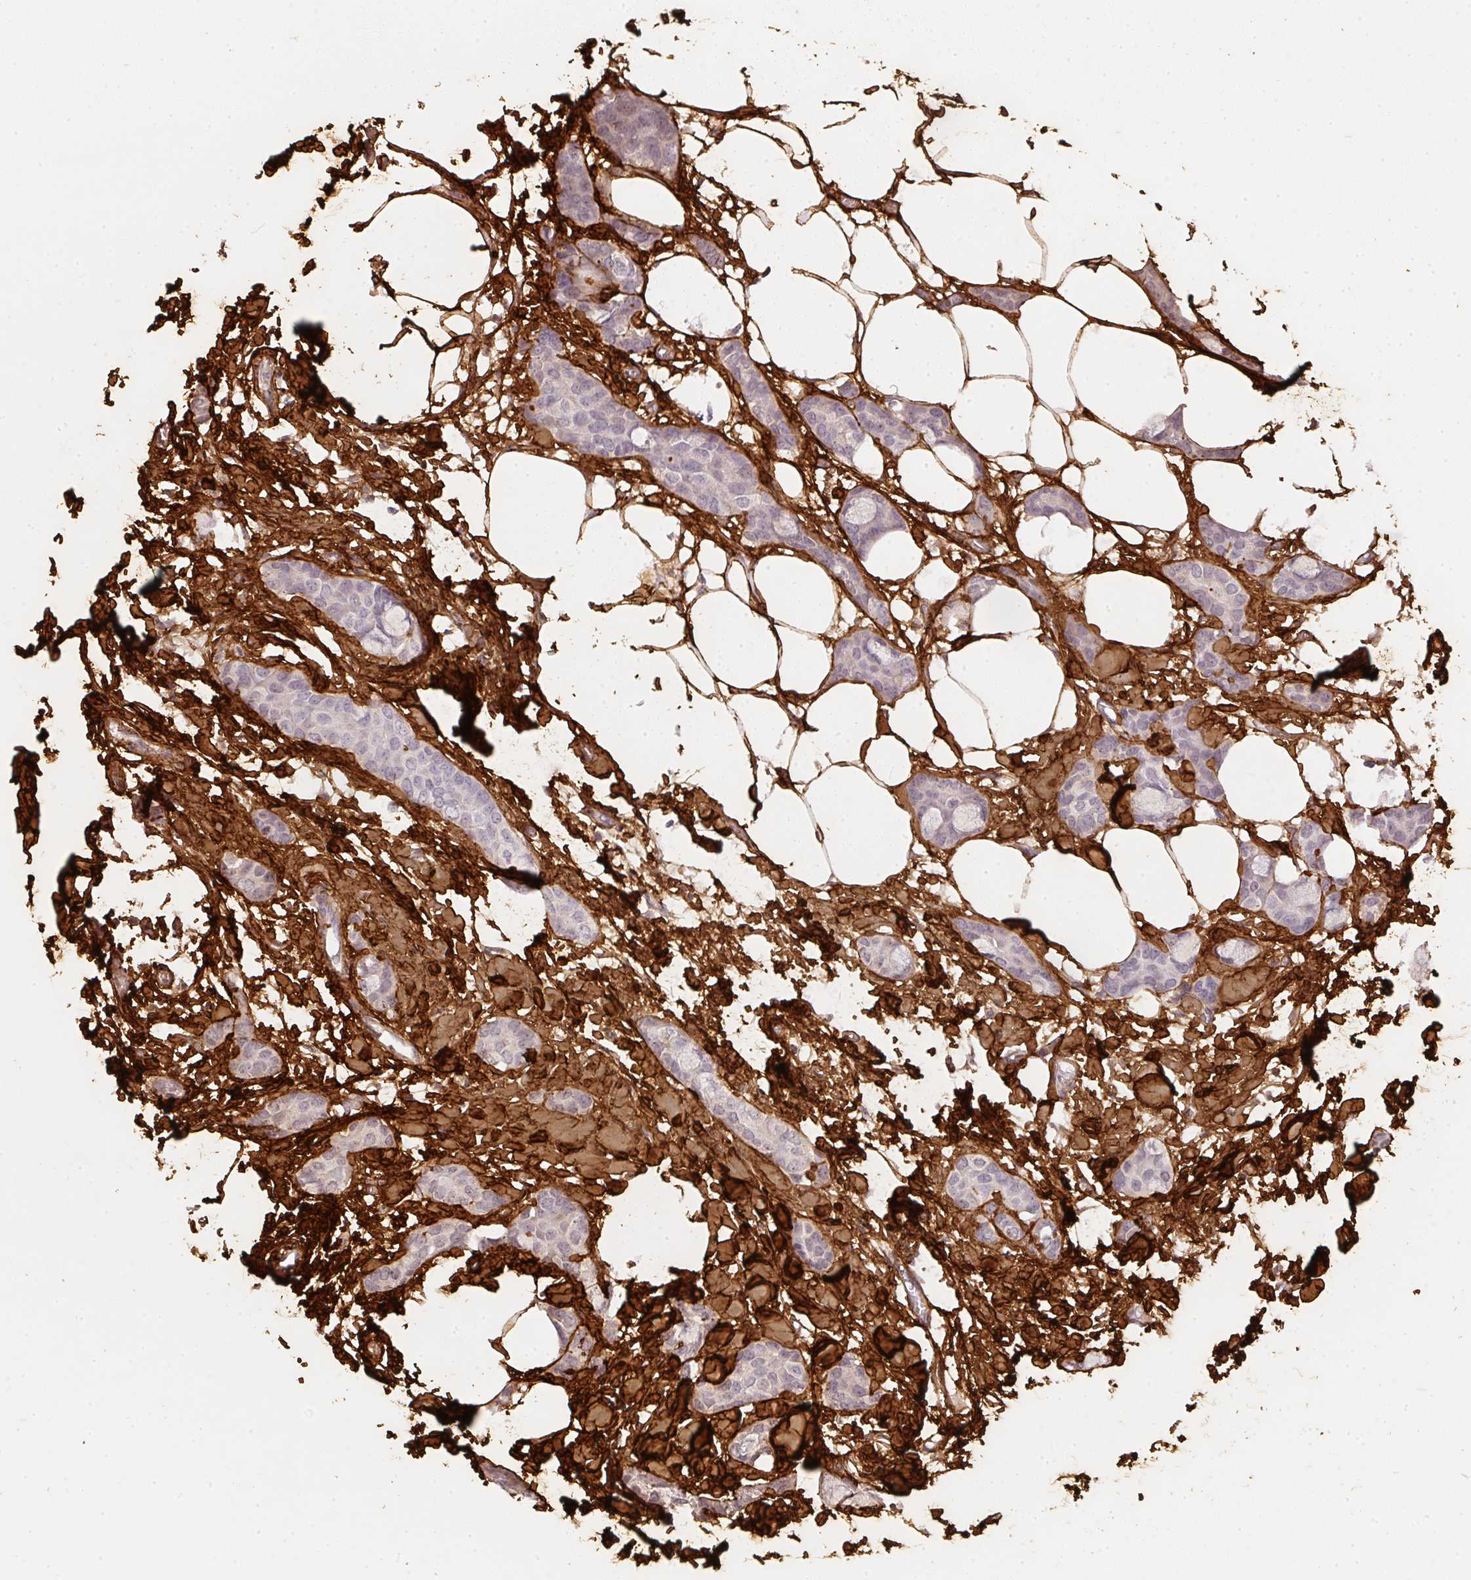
{"staining": {"intensity": "negative", "quantity": "none", "location": "none"}, "tissue": "breast cancer", "cell_type": "Tumor cells", "image_type": "cancer", "snomed": [{"axis": "morphology", "description": "Duct carcinoma"}, {"axis": "topography", "description": "Breast"}], "caption": "High power microscopy image of an immunohistochemistry image of breast intraductal carcinoma, revealing no significant positivity in tumor cells.", "gene": "COL3A1", "patient": {"sex": "female", "age": 73}}